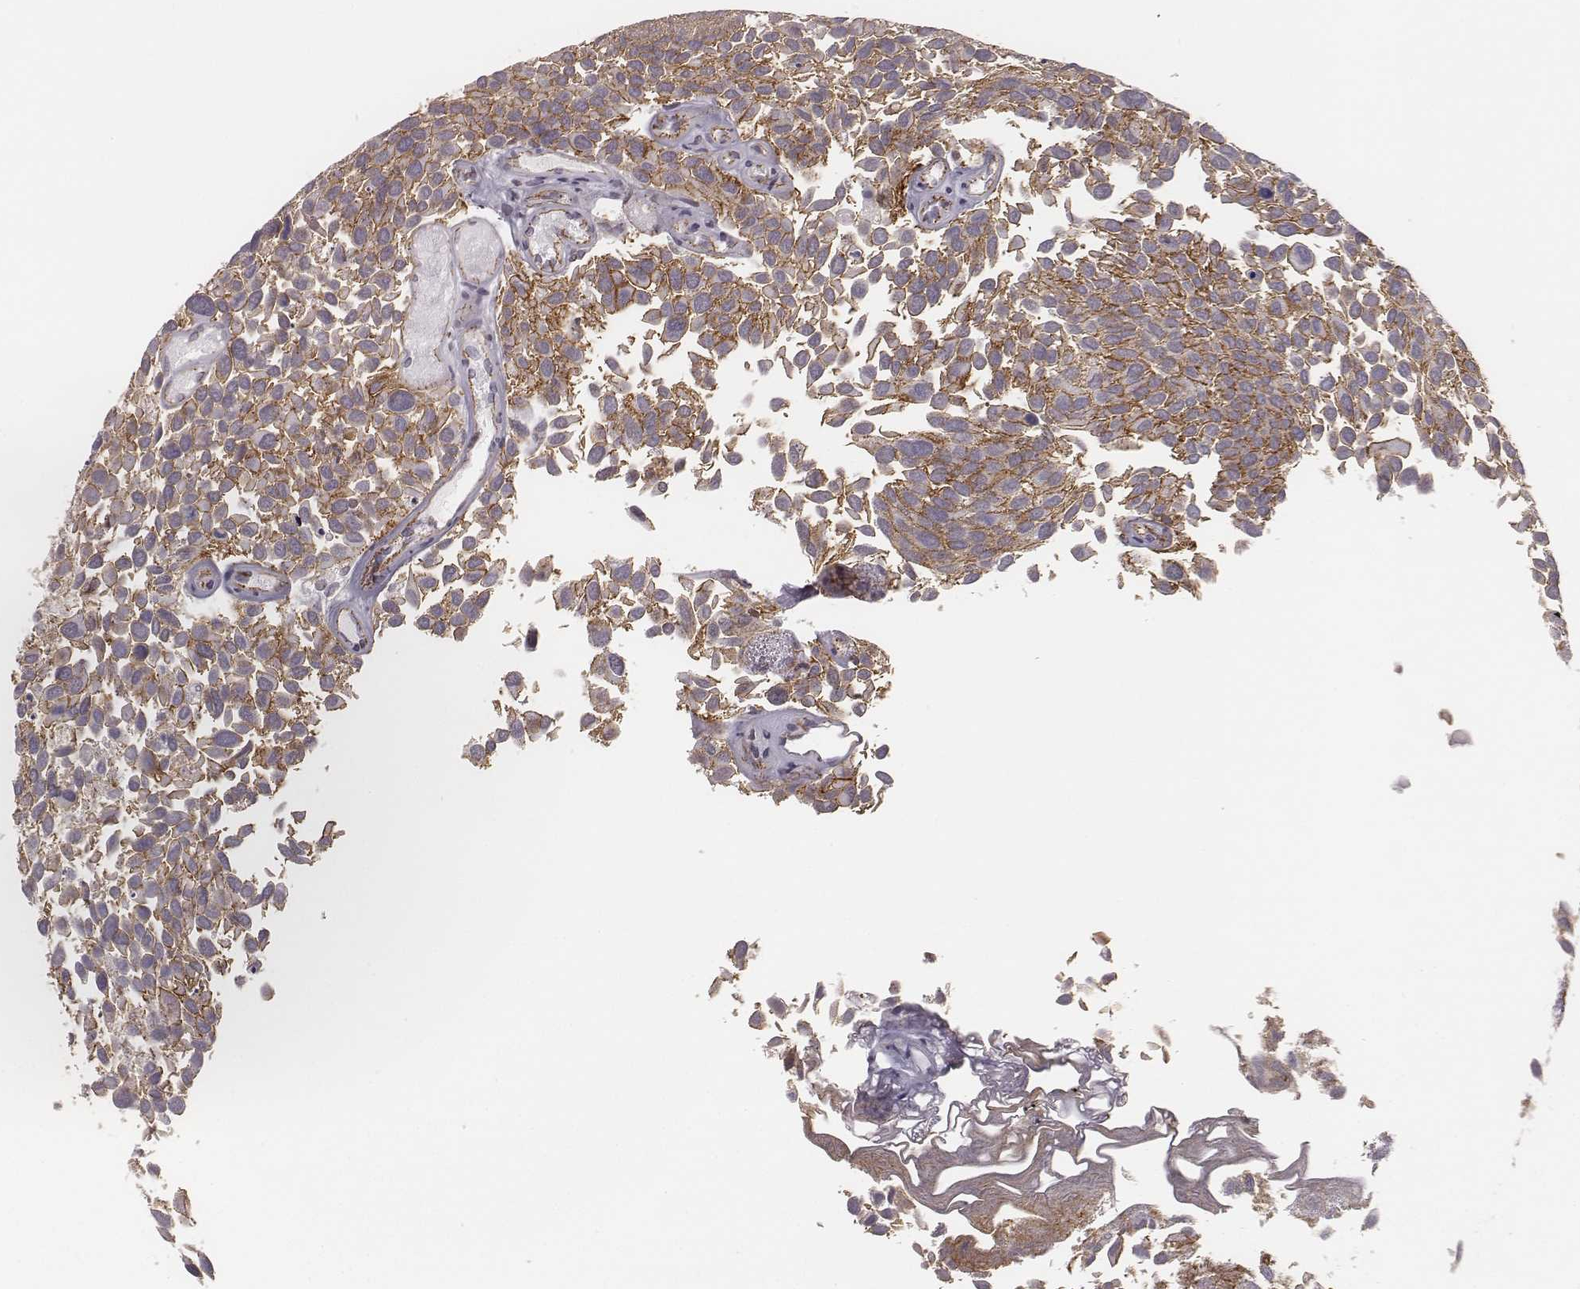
{"staining": {"intensity": "moderate", "quantity": ">75%", "location": "cytoplasmic/membranous"}, "tissue": "urothelial cancer", "cell_type": "Tumor cells", "image_type": "cancer", "snomed": [{"axis": "morphology", "description": "Urothelial carcinoma, Low grade"}, {"axis": "topography", "description": "Urinary bladder"}], "caption": "Urothelial cancer was stained to show a protein in brown. There is medium levels of moderate cytoplasmic/membranous expression in about >75% of tumor cells.", "gene": "WDR59", "patient": {"sex": "female", "age": 69}}